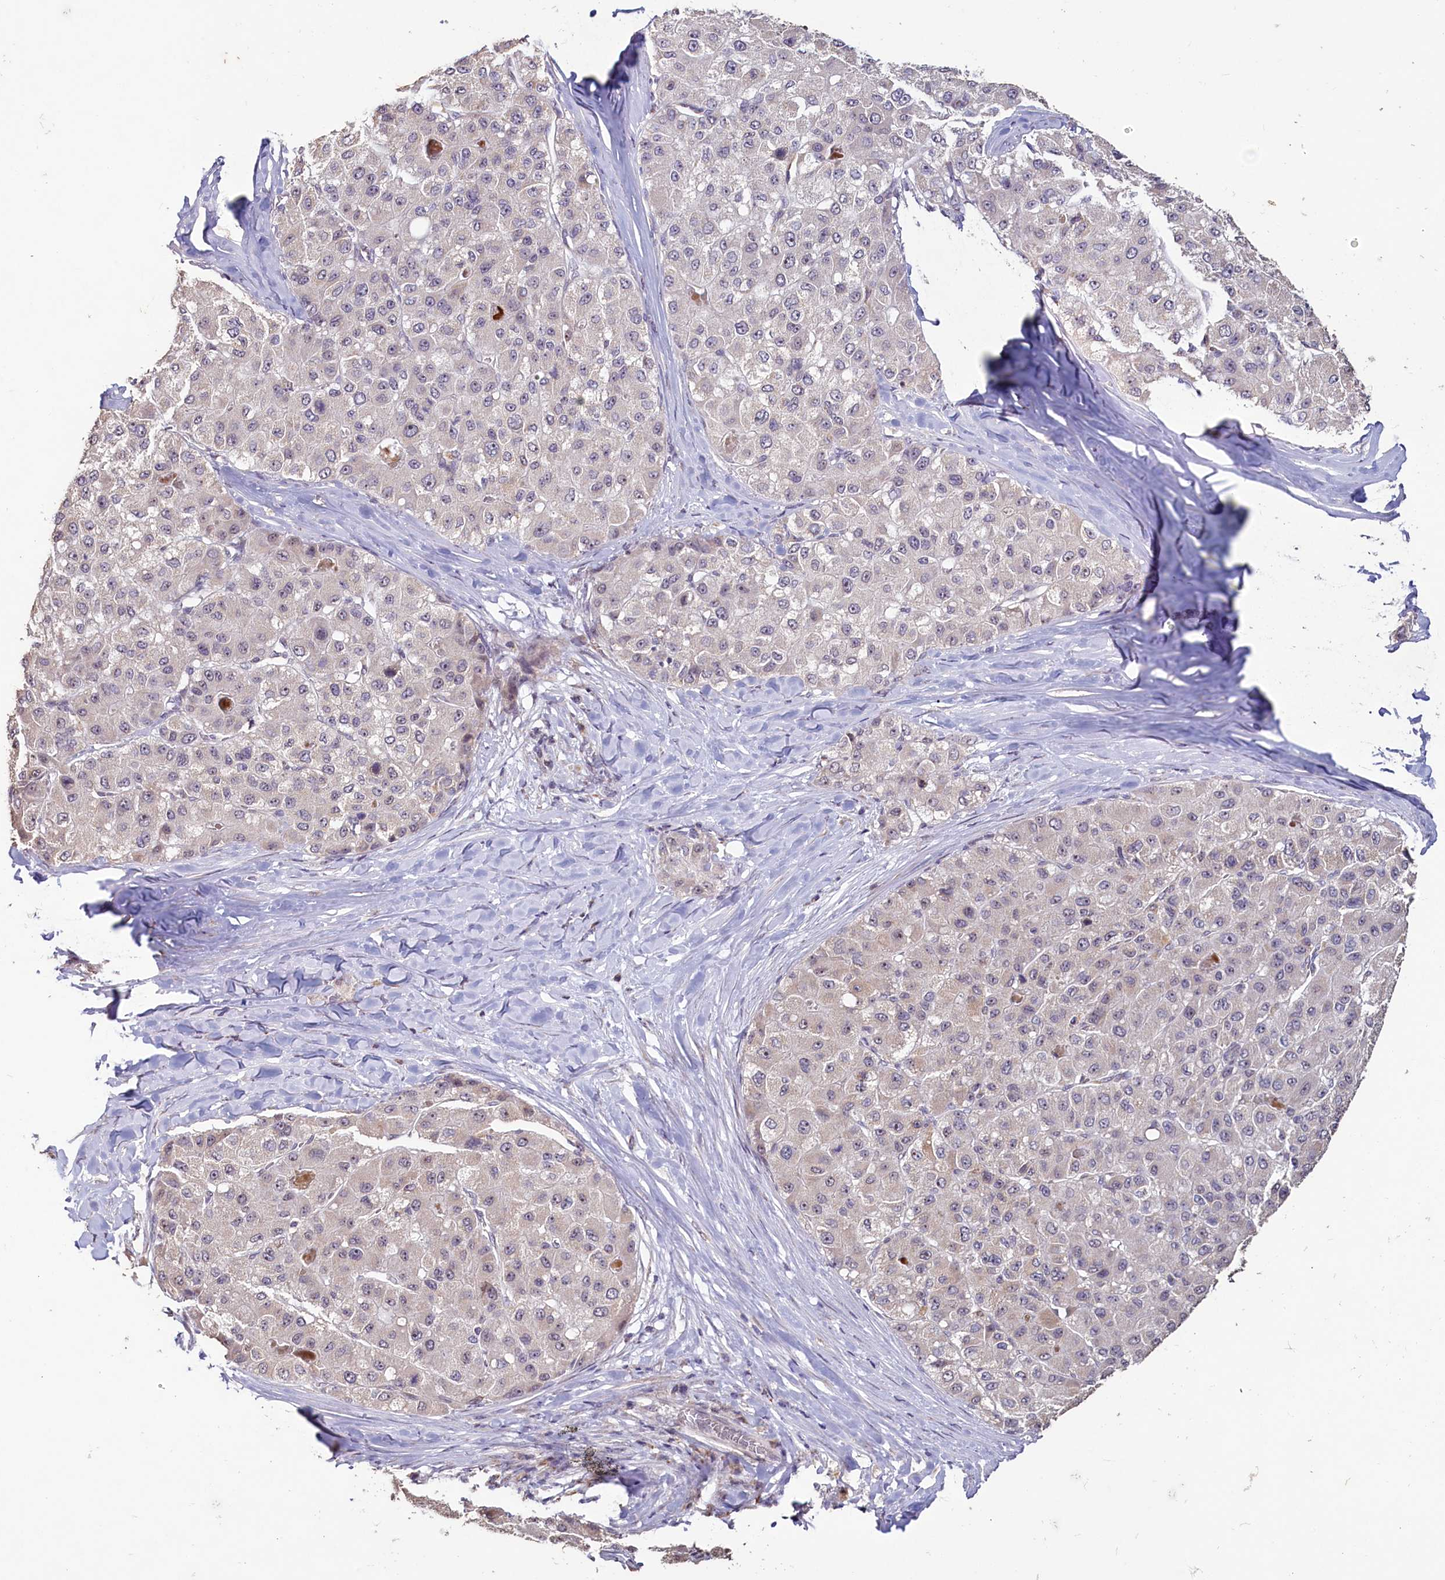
{"staining": {"intensity": "negative", "quantity": "none", "location": "none"}, "tissue": "liver cancer", "cell_type": "Tumor cells", "image_type": "cancer", "snomed": [{"axis": "morphology", "description": "Carcinoma, Hepatocellular, NOS"}, {"axis": "topography", "description": "Liver"}], "caption": "DAB immunohistochemical staining of liver cancer reveals no significant expression in tumor cells.", "gene": "PDE6D", "patient": {"sex": "male", "age": 80}}